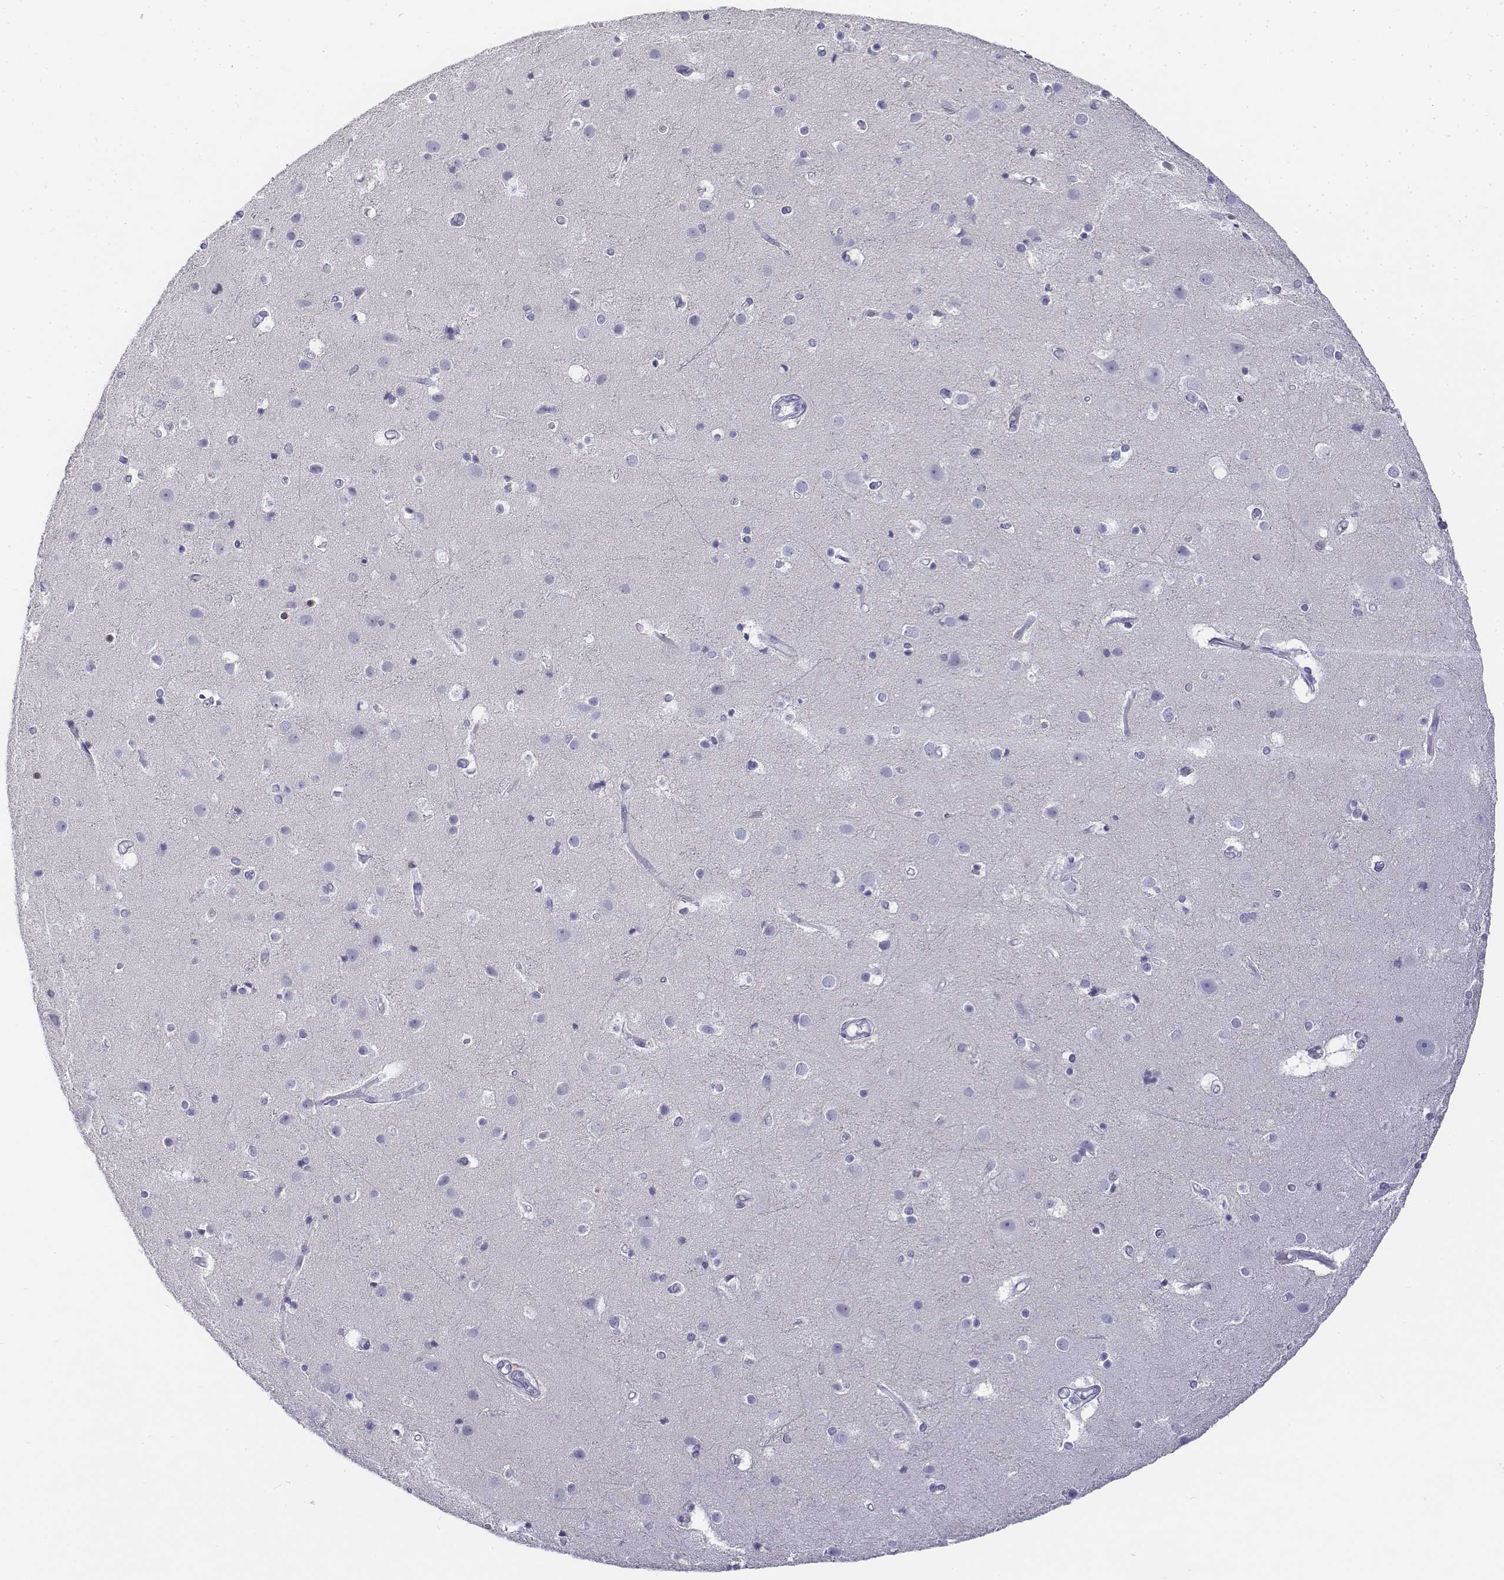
{"staining": {"intensity": "negative", "quantity": "none", "location": "none"}, "tissue": "cerebral cortex", "cell_type": "Endothelial cells", "image_type": "normal", "snomed": [{"axis": "morphology", "description": "Normal tissue, NOS"}, {"axis": "topography", "description": "Cerebral cortex"}], "caption": "Immunohistochemical staining of benign cerebral cortex demonstrates no significant expression in endothelial cells.", "gene": "CD3E", "patient": {"sex": "female", "age": 52}}